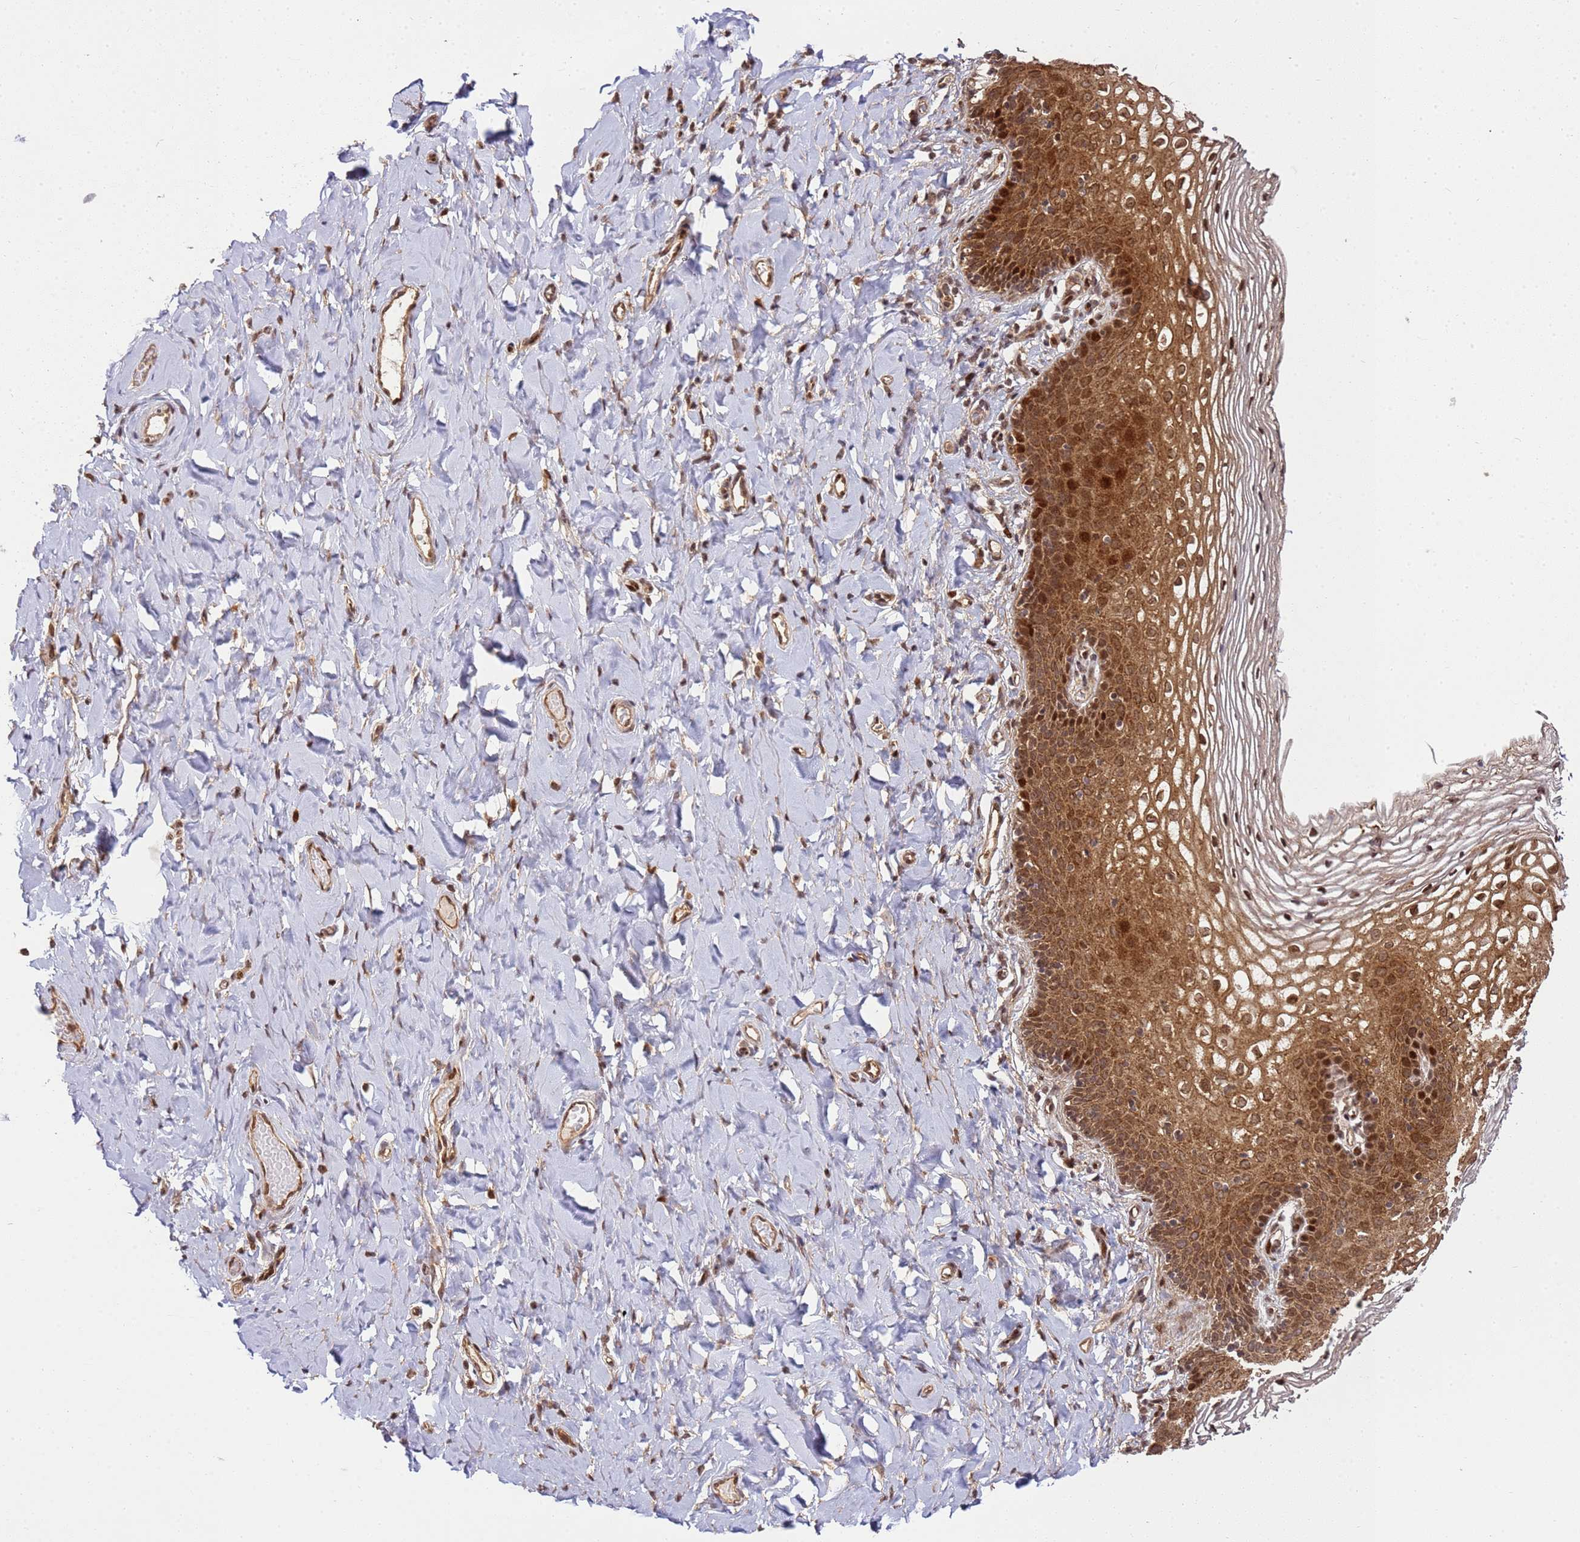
{"staining": {"intensity": "strong", "quantity": "25%-75%", "location": "cytoplasmic/membranous,nuclear"}, "tissue": "vagina", "cell_type": "Squamous epithelial cells", "image_type": "normal", "snomed": [{"axis": "morphology", "description": "Normal tissue, NOS"}, {"axis": "topography", "description": "Vagina"}], "caption": "IHC of benign human vagina demonstrates high levels of strong cytoplasmic/membranous,nuclear expression in approximately 25%-75% of squamous epithelial cells. The staining was performed using DAB (3,3'-diaminobenzidine) to visualize the protein expression in brown, while the nuclei were stained in blue with hematoxylin (Magnification: 20x).", "gene": "PEX14", "patient": {"sex": "female", "age": 60}}